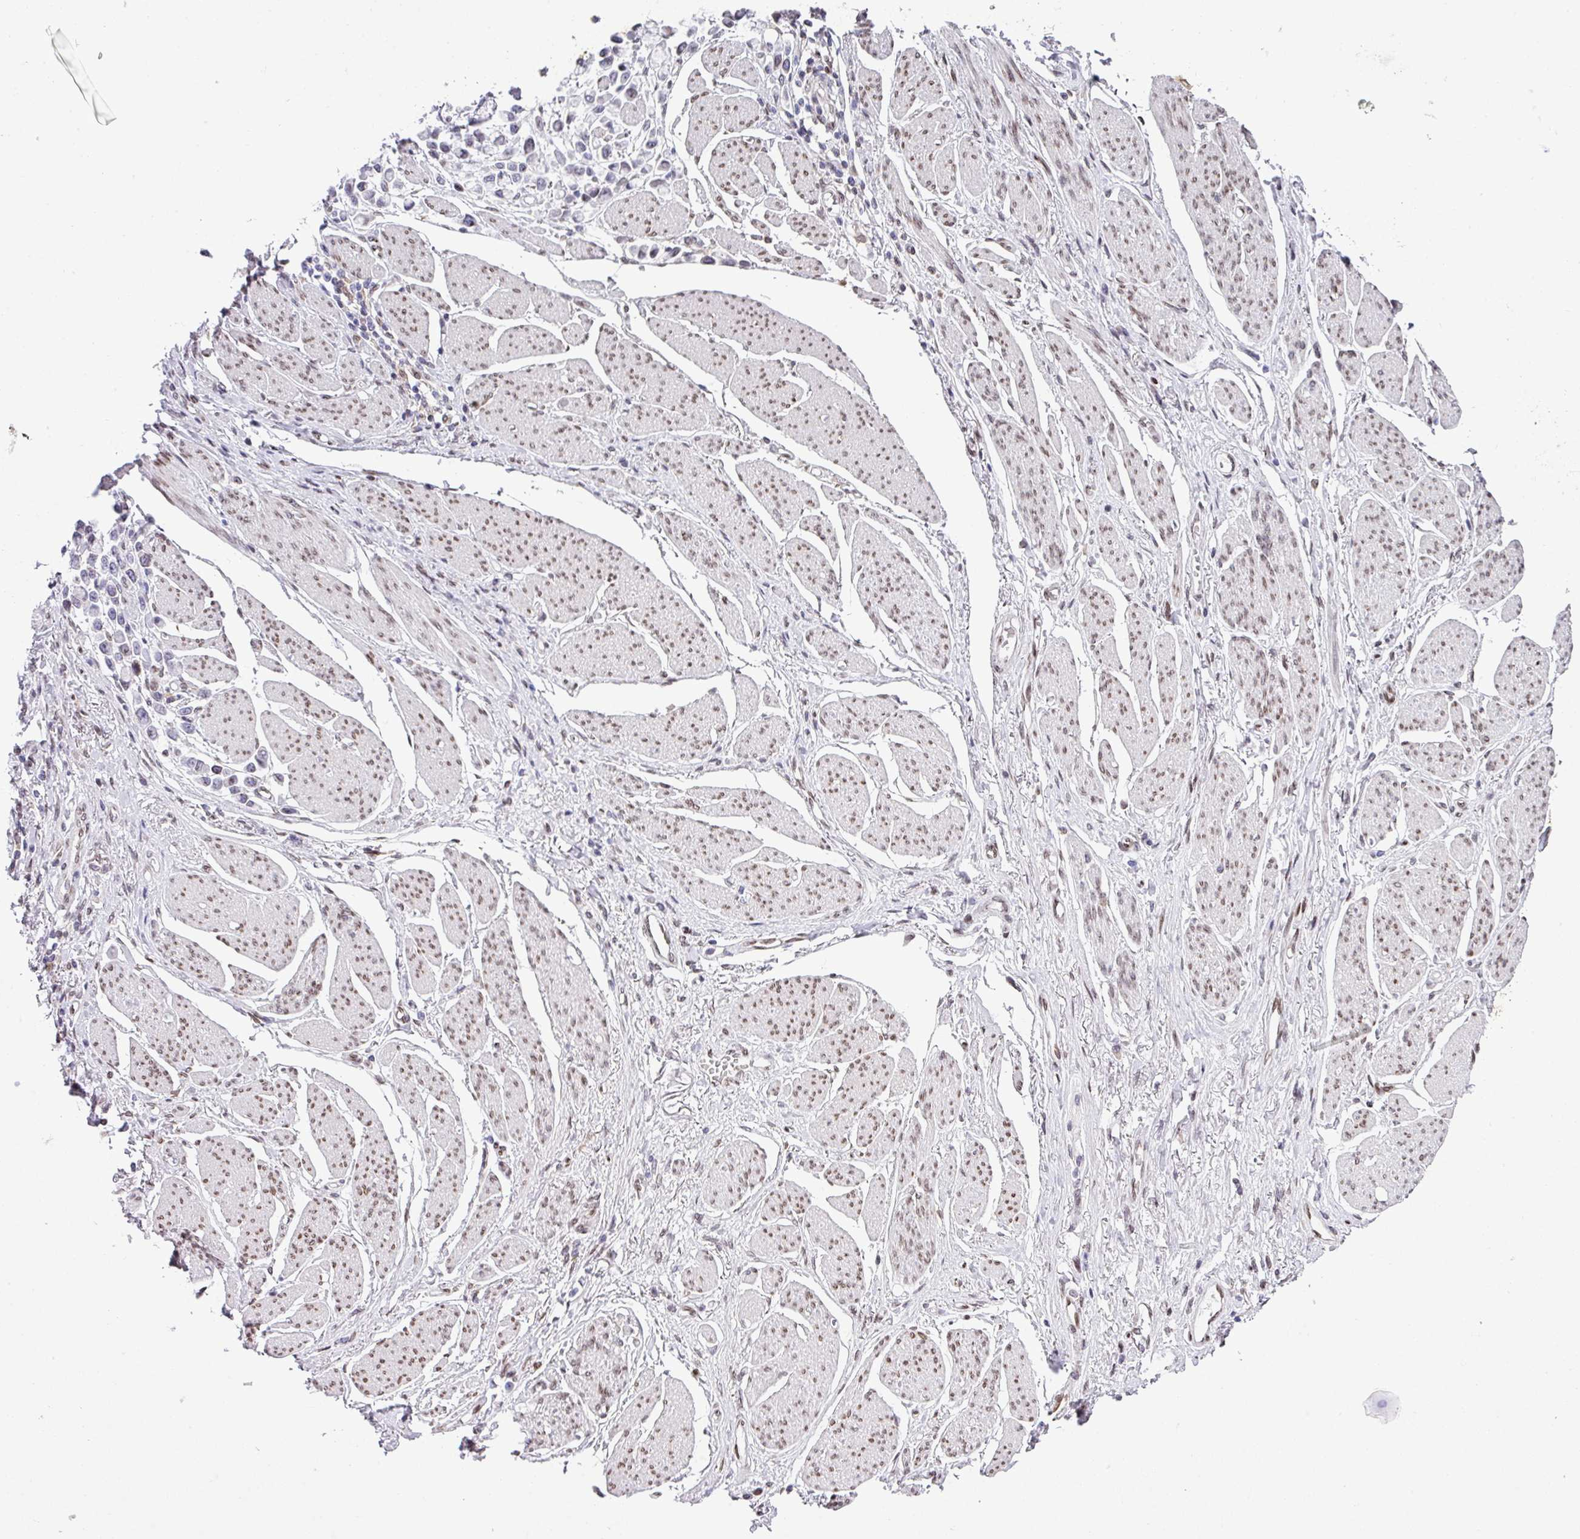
{"staining": {"intensity": "negative", "quantity": "none", "location": "none"}, "tissue": "stomach cancer", "cell_type": "Tumor cells", "image_type": "cancer", "snomed": [{"axis": "morphology", "description": "Adenocarcinoma, NOS"}, {"axis": "topography", "description": "Stomach"}], "caption": "Immunohistochemical staining of human adenocarcinoma (stomach) reveals no significant expression in tumor cells.", "gene": "PLK1", "patient": {"sex": "female", "age": 81}}